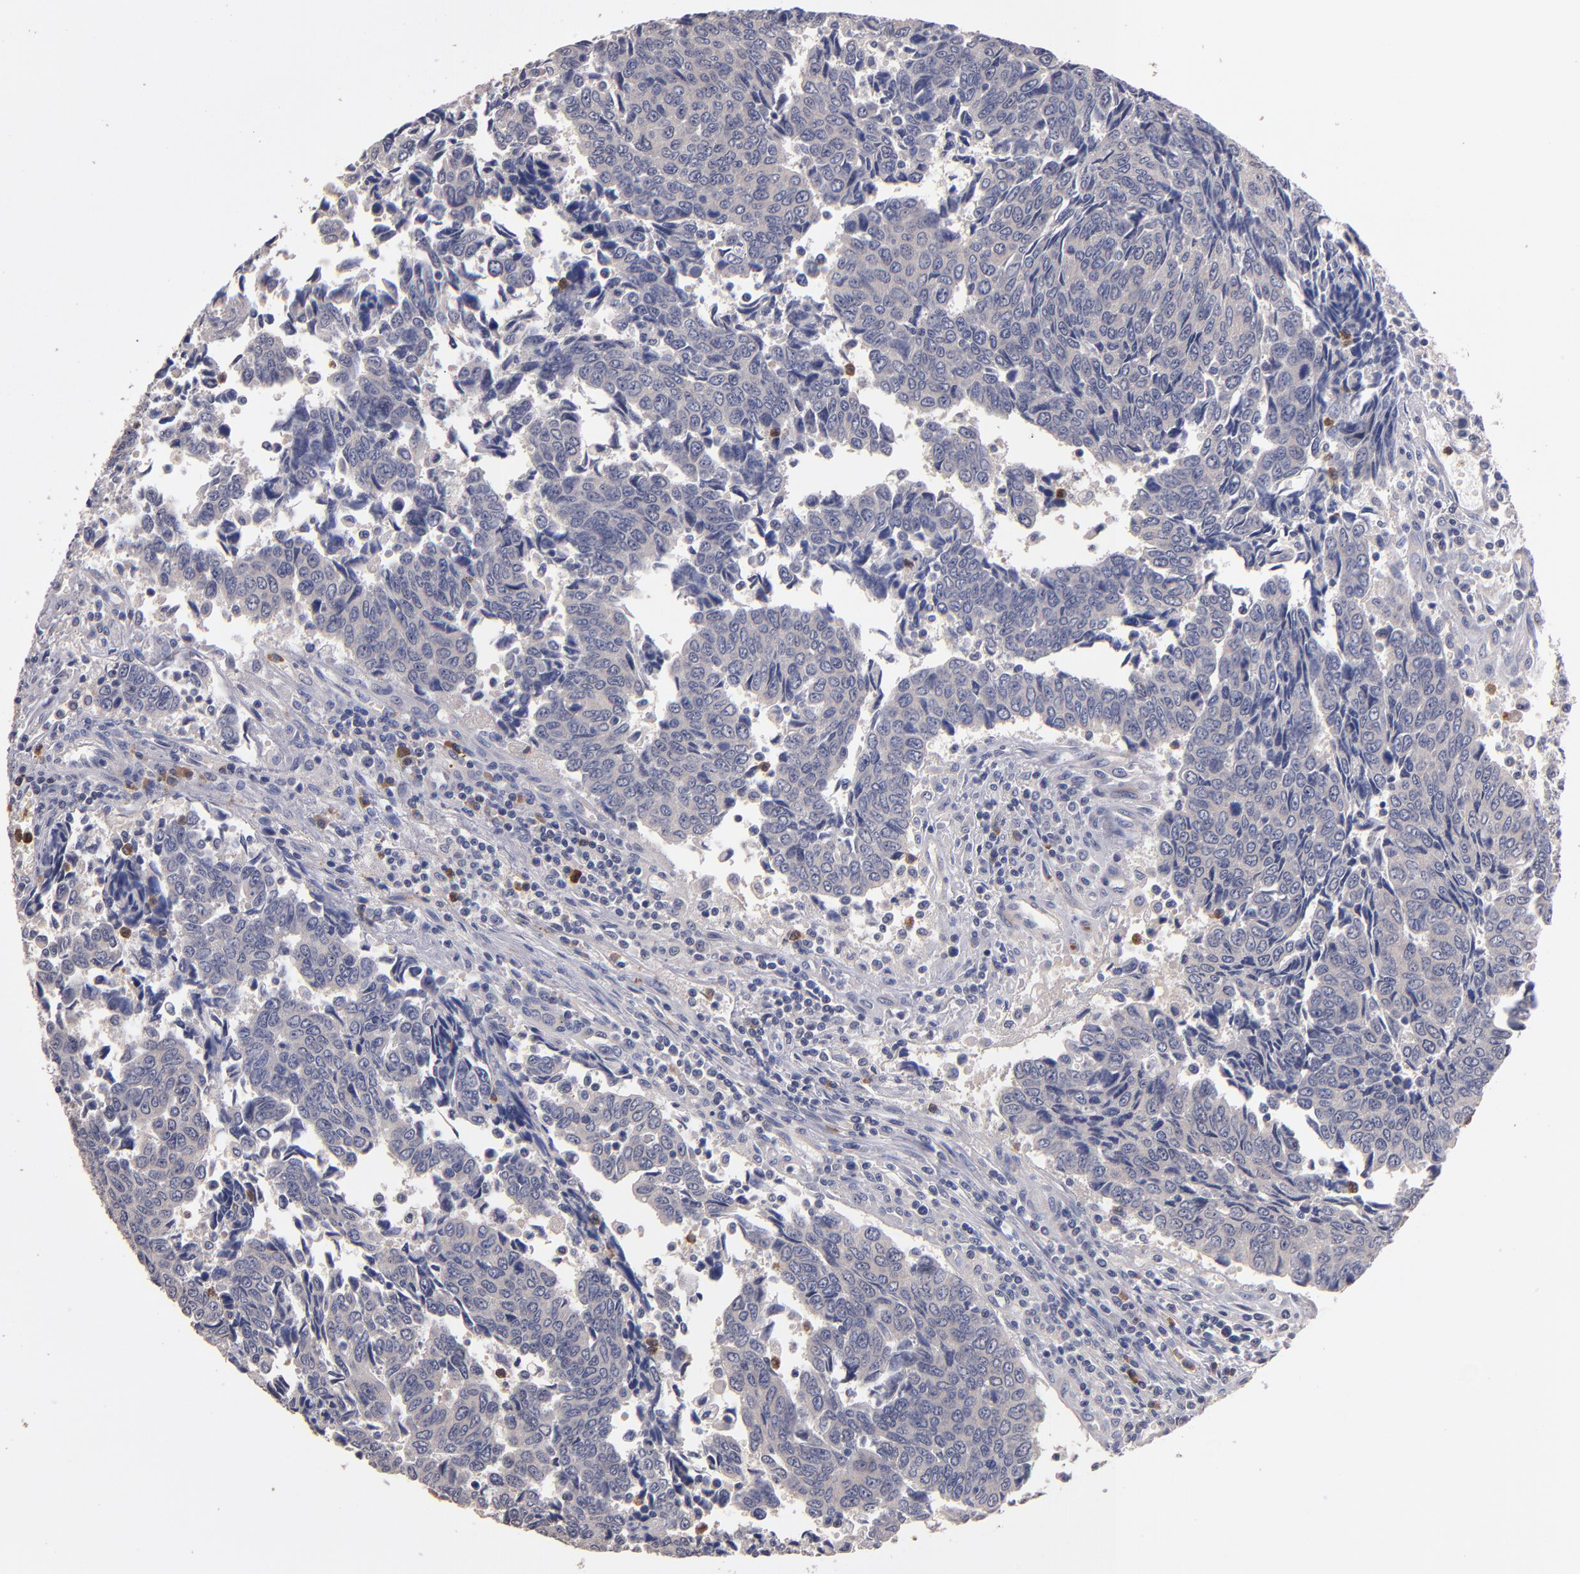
{"staining": {"intensity": "negative", "quantity": "none", "location": "none"}, "tissue": "urothelial cancer", "cell_type": "Tumor cells", "image_type": "cancer", "snomed": [{"axis": "morphology", "description": "Urothelial carcinoma, High grade"}, {"axis": "topography", "description": "Urinary bladder"}], "caption": "Tumor cells are negative for brown protein staining in urothelial carcinoma (high-grade).", "gene": "TTLL12", "patient": {"sex": "male", "age": 86}}